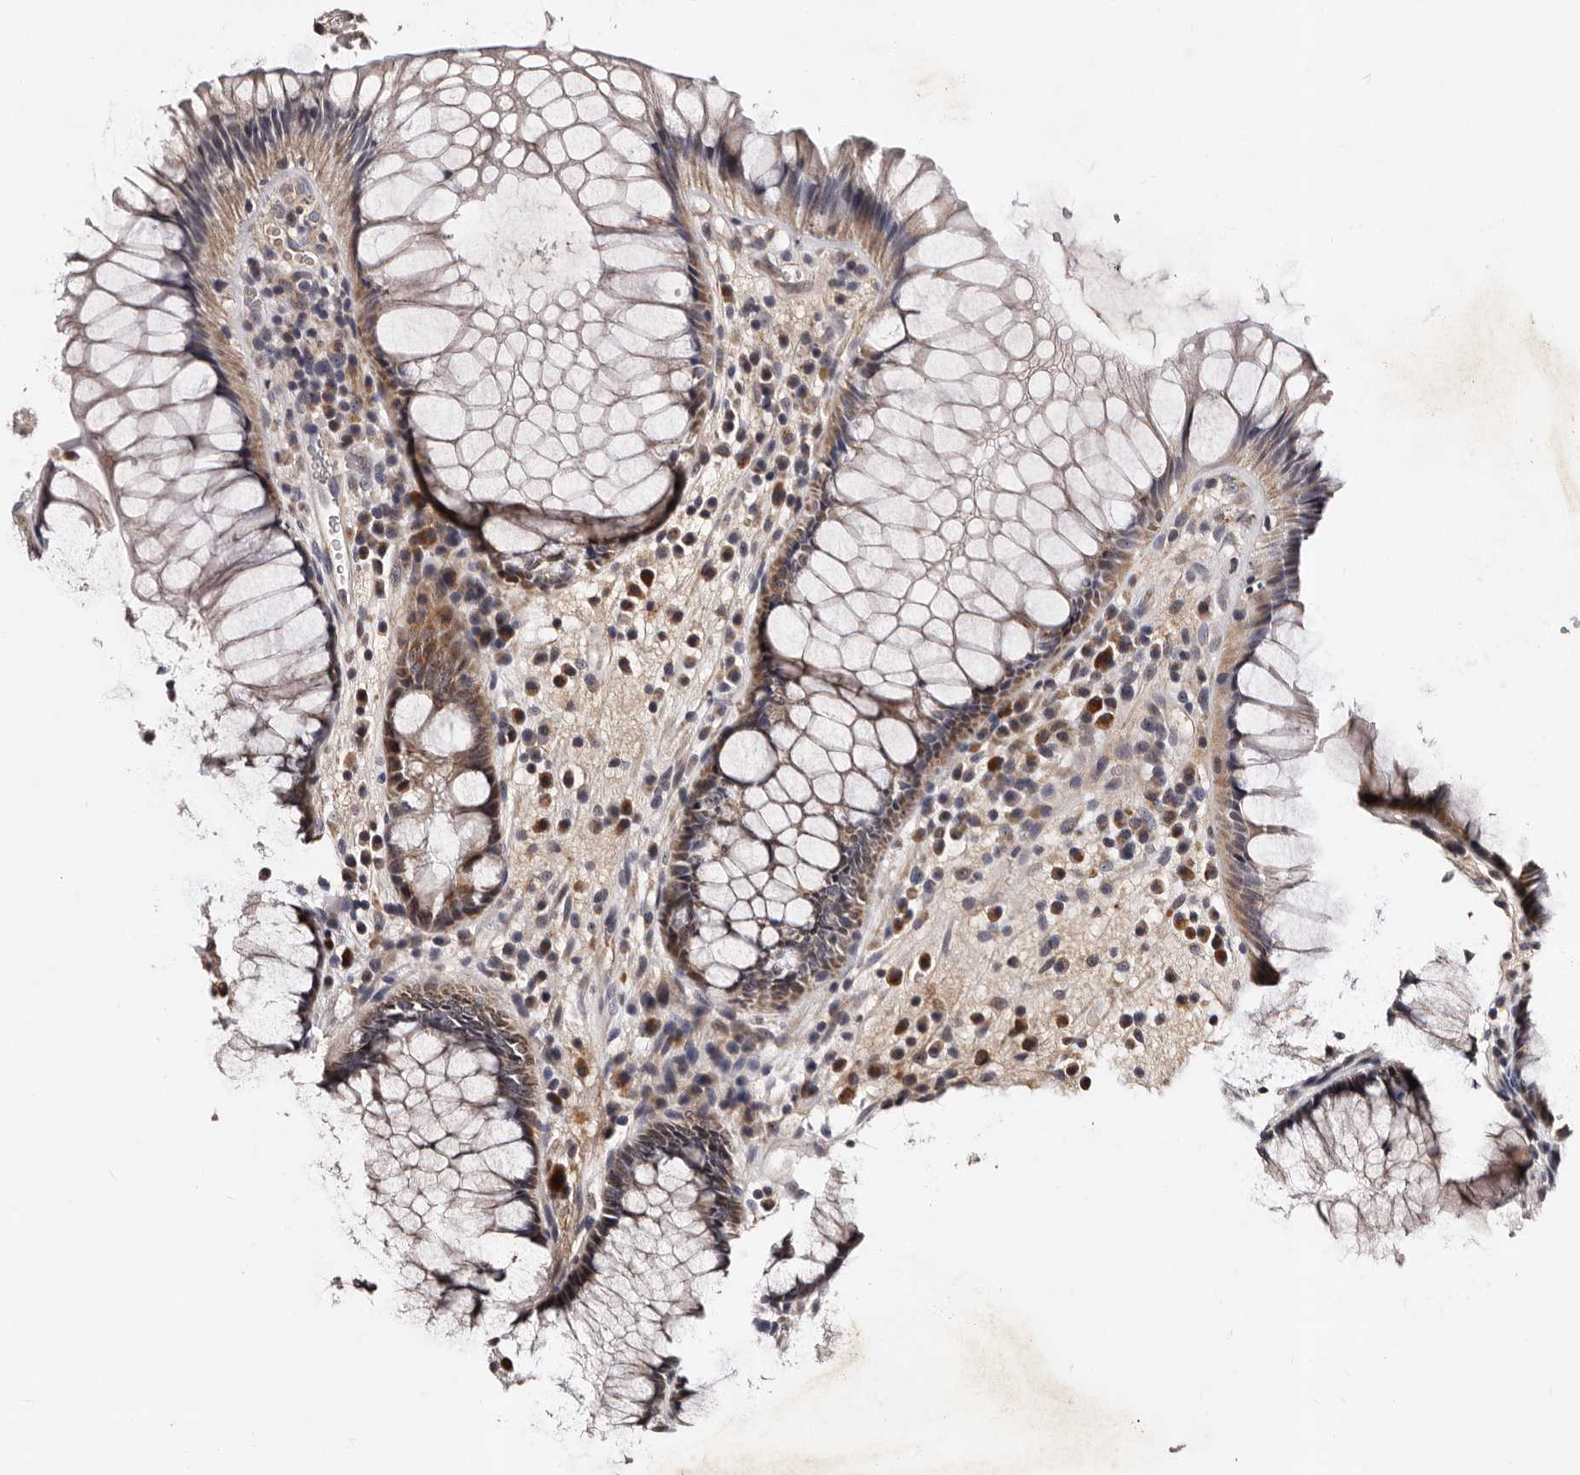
{"staining": {"intensity": "moderate", "quantity": ">75%", "location": "cytoplasmic/membranous"}, "tissue": "rectum", "cell_type": "Glandular cells", "image_type": "normal", "snomed": [{"axis": "morphology", "description": "Normal tissue, NOS"}, {"axis": "topography", "description": "Rectum"}], "caption": "Immunohistochemical staining of normal human rectum exhibits medium levels of moderate cytoplasmic/membranous expression in approximately >75% of glandular cells. The protein of interest is shown in brown color, while the nuclei are stained blue.", "gene": "TAF4B", "patient": {"sex": "male", "age": 51}}